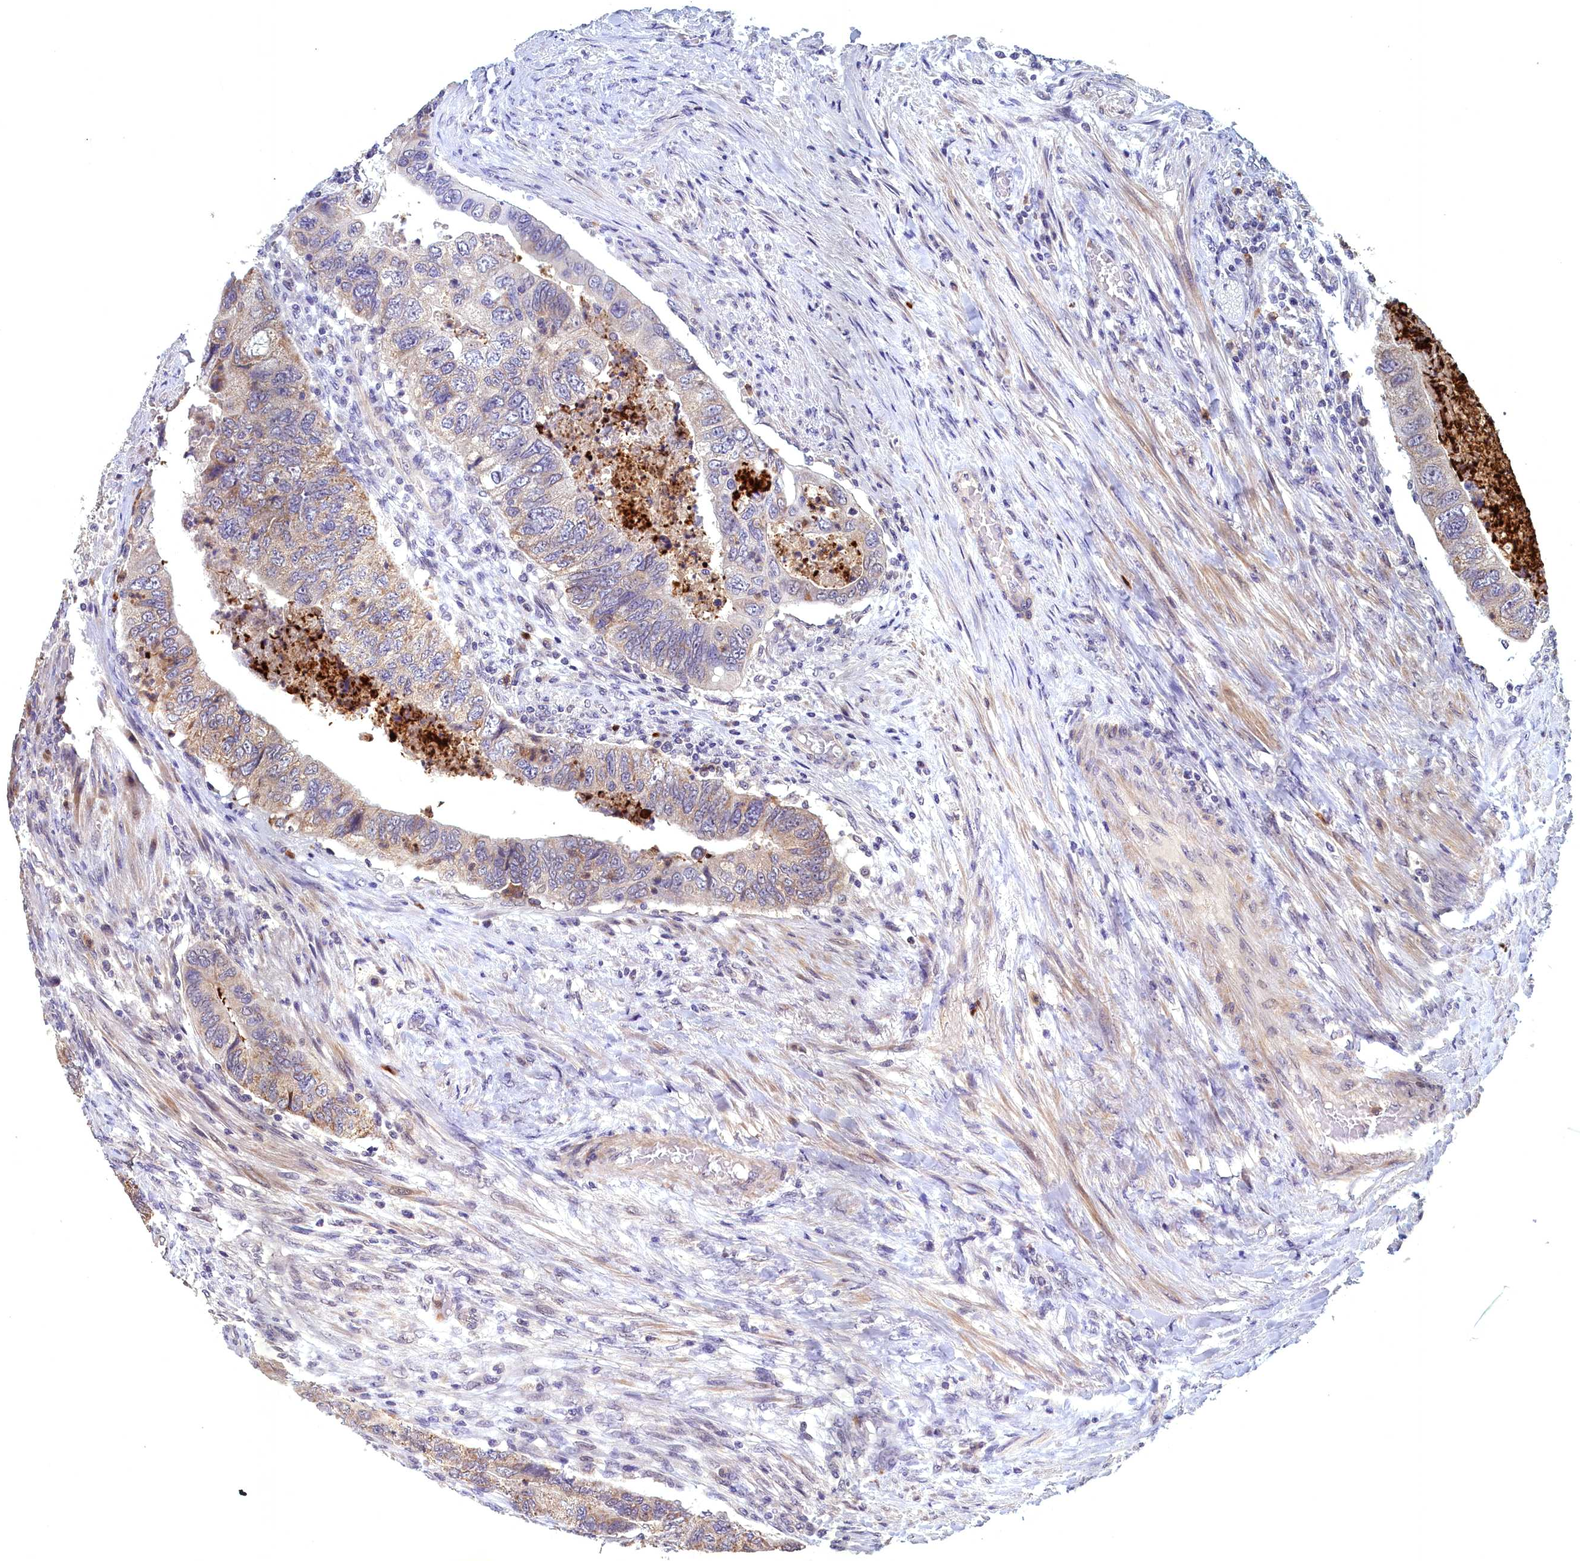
{"staining": {"intensity": "weak", "quantity": "25%-75%", "location": "cytoplasmic/membranous"}, "tissue": "colorectal cancer", "cell_type": "Tumor cells", "image_type": "cancer", "snomed": [{"axis": "morphology", "description": "Adenocarcinoma, NOS"}, {"axis": "topography", "description": "Rectum"}], "caption": "Colorectal cancer stained with immunohistochemistry (IHC) demonstrates weak cytoplasmic/membranous positivity in approximately 25%-75% of tumor cells.", "gene": "EPB41L4B", "patient": {"sex": "male", "age": 63}}